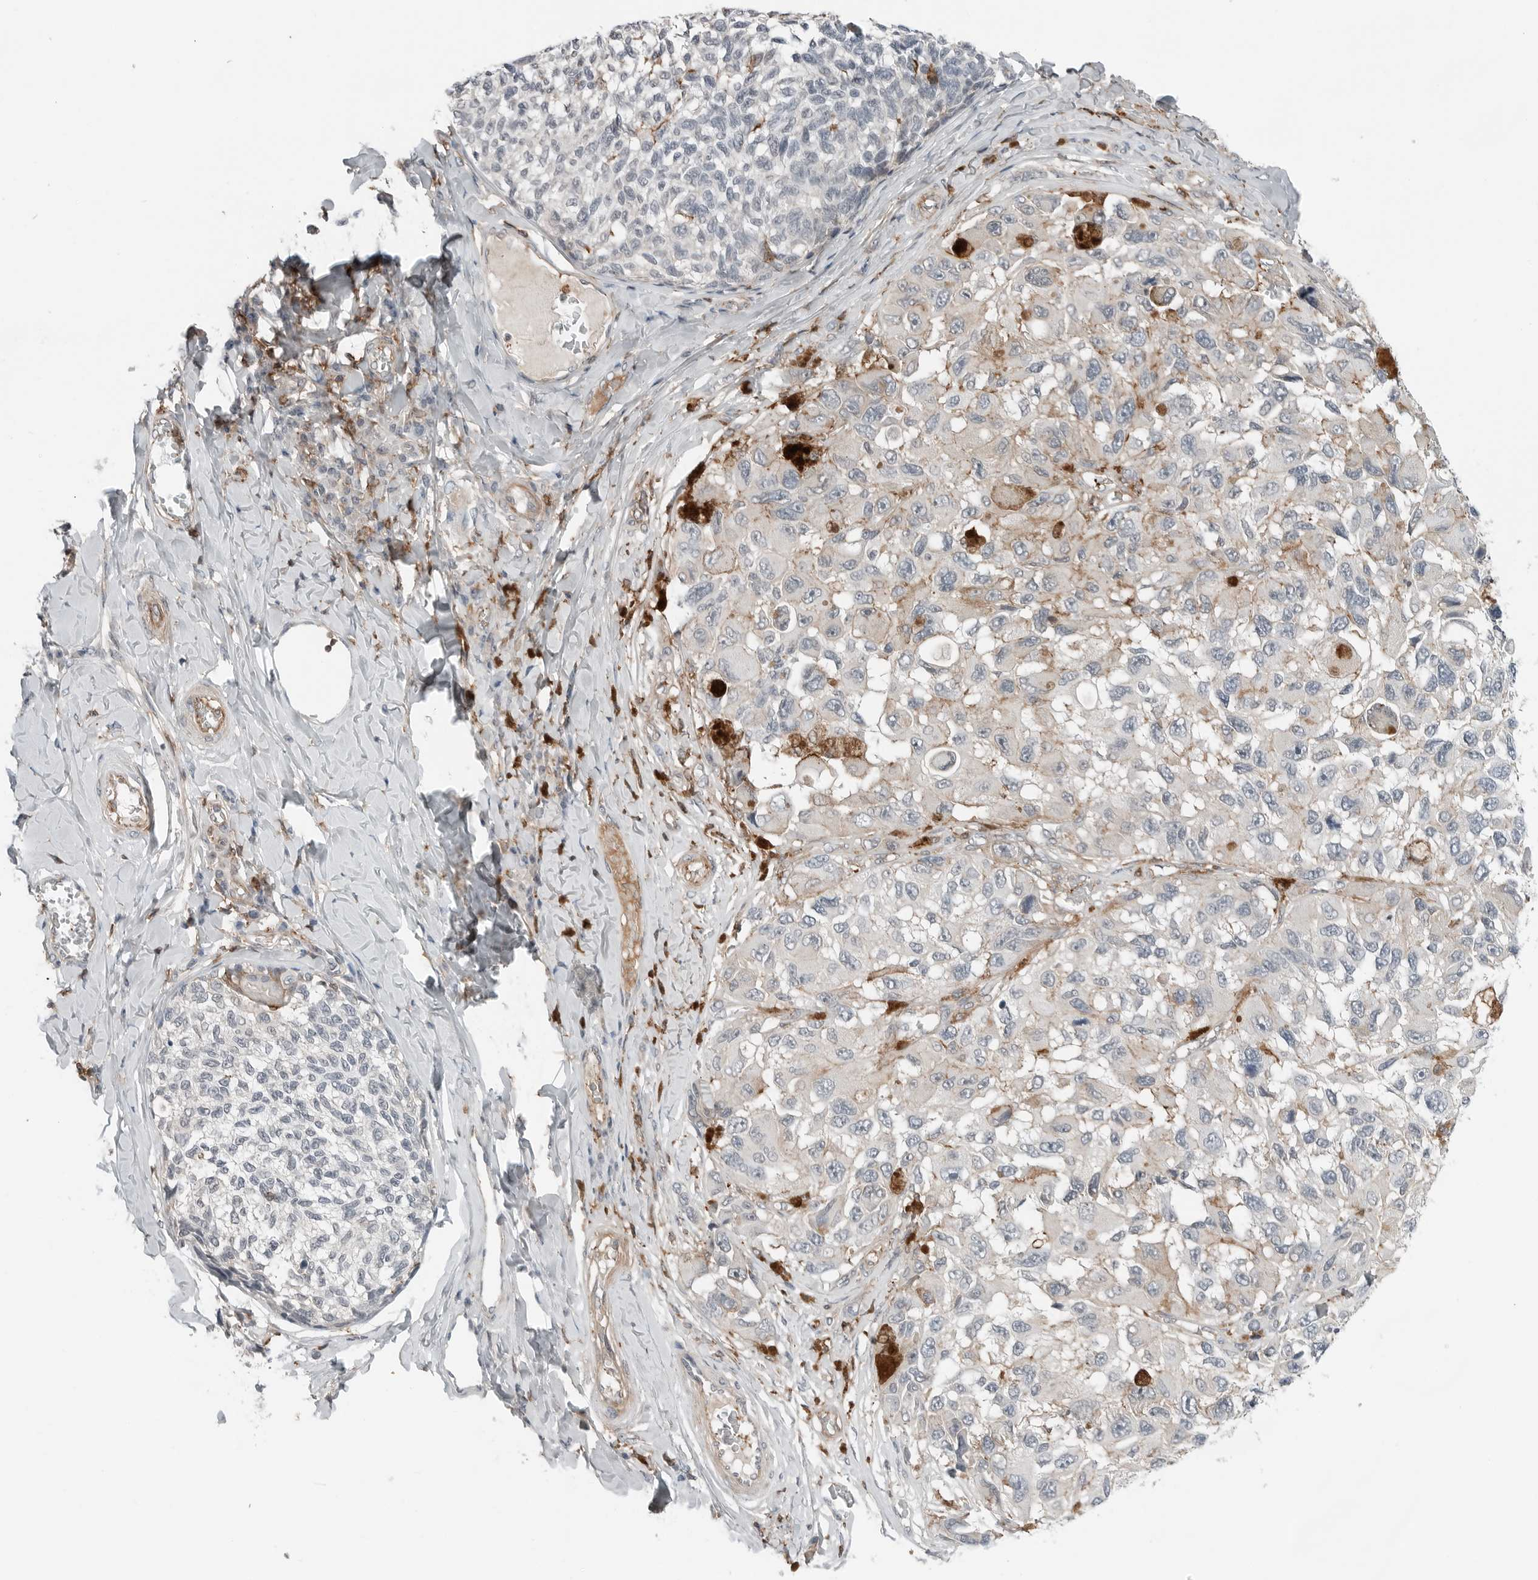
{"staining": {"intensity": "weak", "quantity": "<25%", "location": "cytoplasmic/membranous"}, "tissue": "melanoma", "cell_type": "Tumor cells", "image_type": "cancer", "snomed": [{"axis": "morphology", "description": "Malignant melanoma, NOS"}, {"axis": "topography", "description": "Skin"}], "caption": "A high-resolution photomicrograph shows immunohistochemistry (IHC) staining of malignant melanoma, which reveals no significant staining in tumor cells.", "gene": "LEFTY2", "patient": {"sex": "female", "age": 73}}